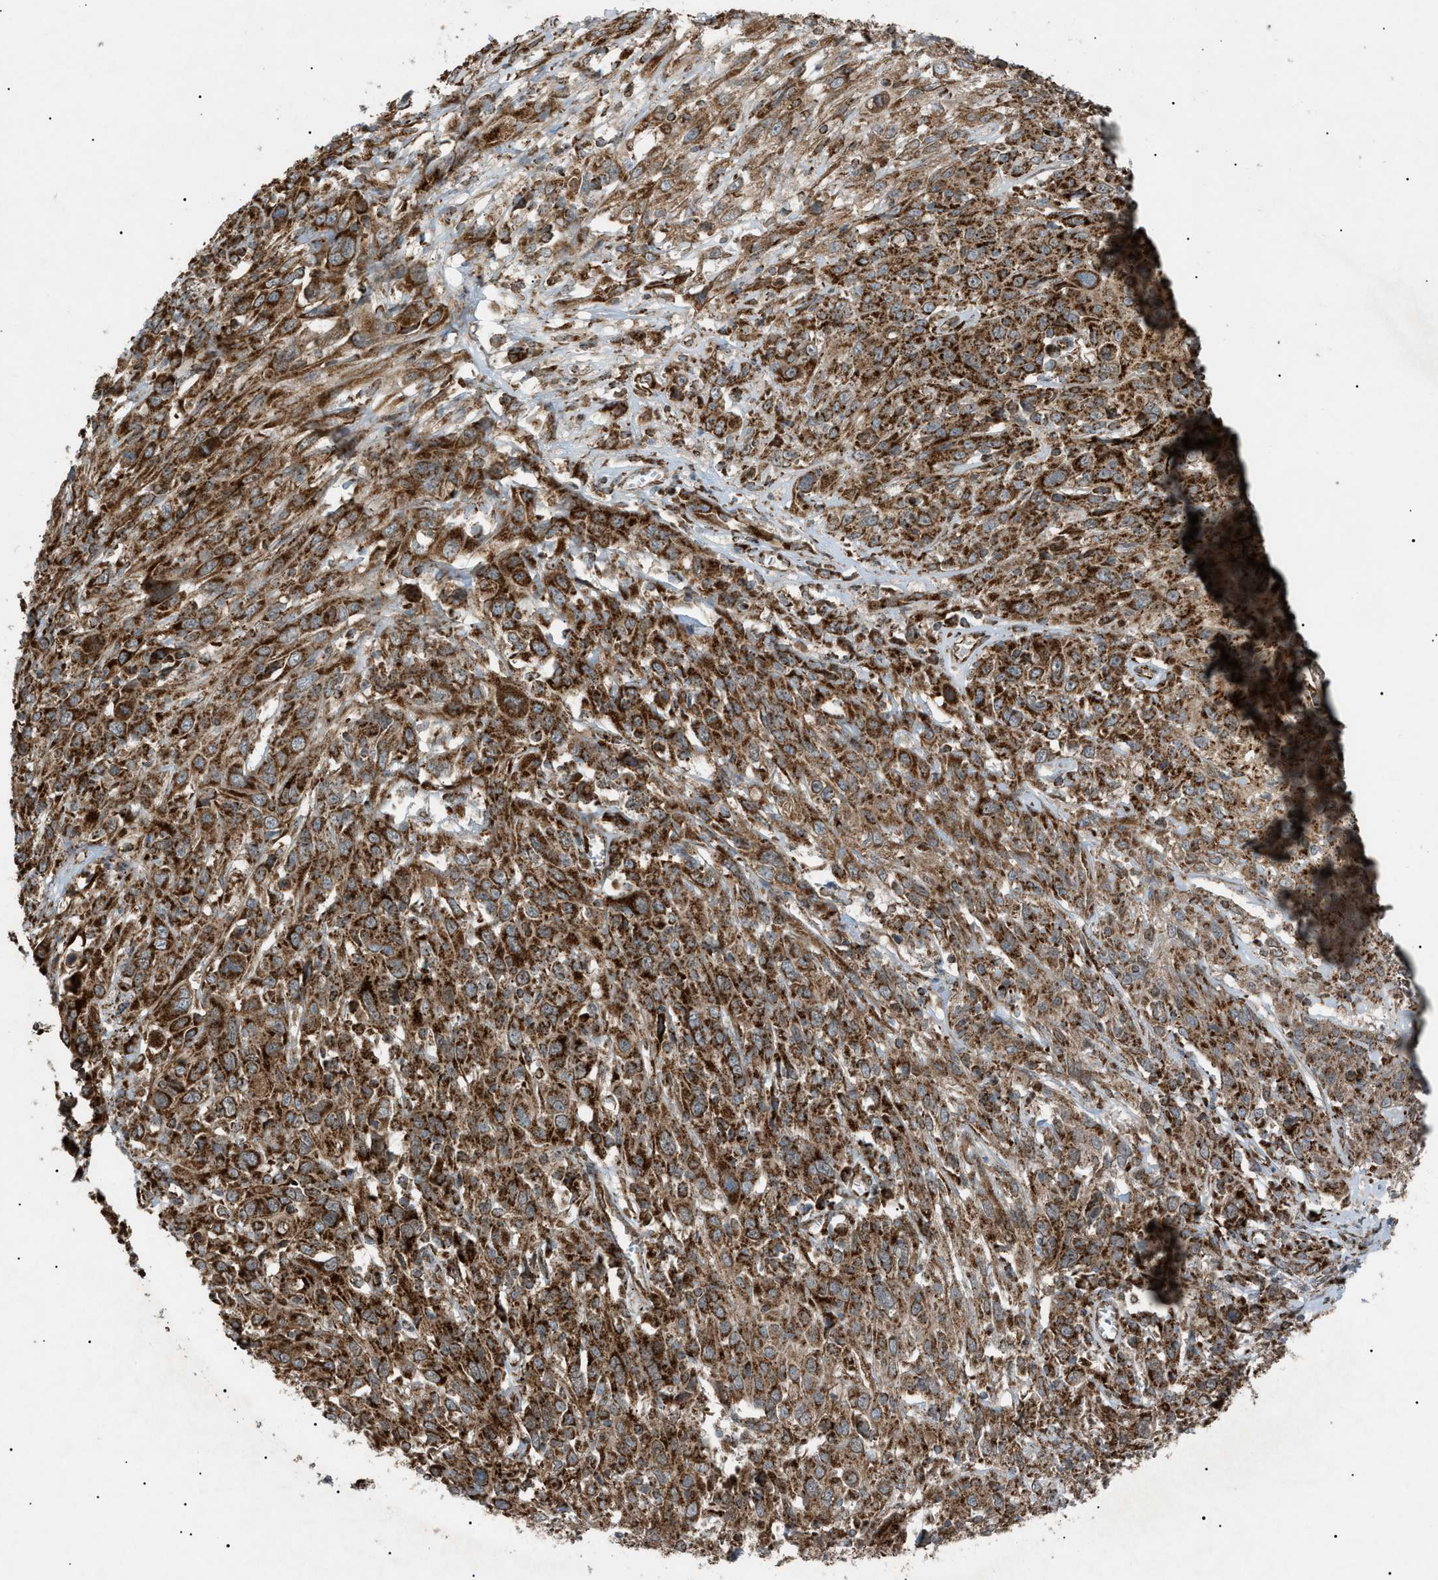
{"staining": {"intensity": "strong", "quantity": ">75%", "location": "cytoplasmic/membranous"}, "tissue": "cervical cancer", "cell_type": "Tumor cells", "image_type": "cancer", "snomed": [{"axis": "morphology", "description": "Squamous cell carcinoma, NOS"}, {"axis": "topography", "description": "Cervix"}], "caption": "This image exhibits IHC staining of cervical squamous cell carcinoma, with high strong cytoplasmic/membranous positivity in approximately >75% of tumor cells.", "gene": "C1GALT1C1", "patient": {"sex": "female", "age": 46}}